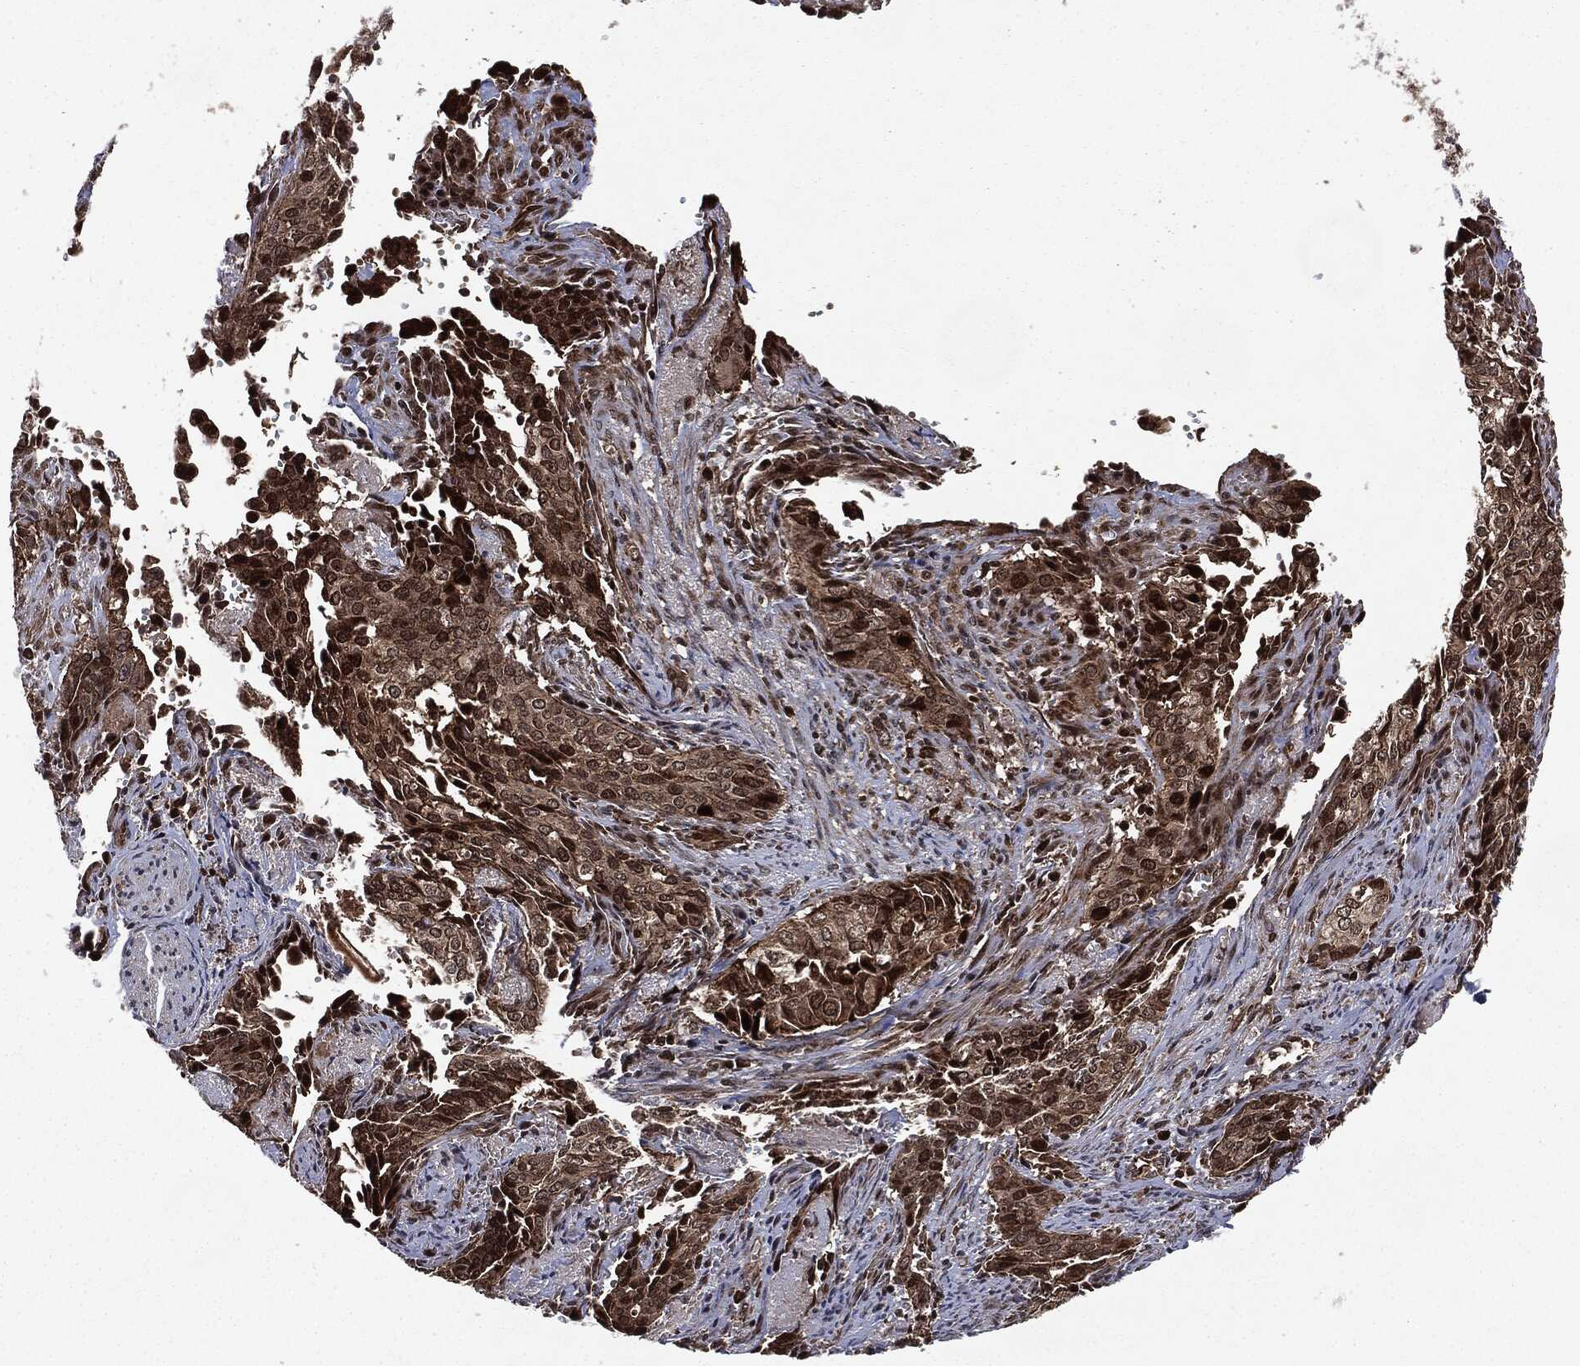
{"staining": {"intensity": "strong", "quantity": ">75%", "location": "cytoplasmic/membranous,nuclear"}, "tissue": "cervical cancer", "cell_type": "Tumor cells", "image_type": "cancer", "snomed": [{"axis": "morphology", "description": "Squamous cell carcinoma, NOS"}, {"axis": "topography", "description": "Cervix"}], "caption": "Squamous cell carcinoma (cervical) tissue exhibits strong cytoplasmic/membranous and nuclear positivity in about >75% of tumor cells, visualized by immunohistochemistry.", "gene": "CARD6", "patient": {"sex": "female", "age": 29}}